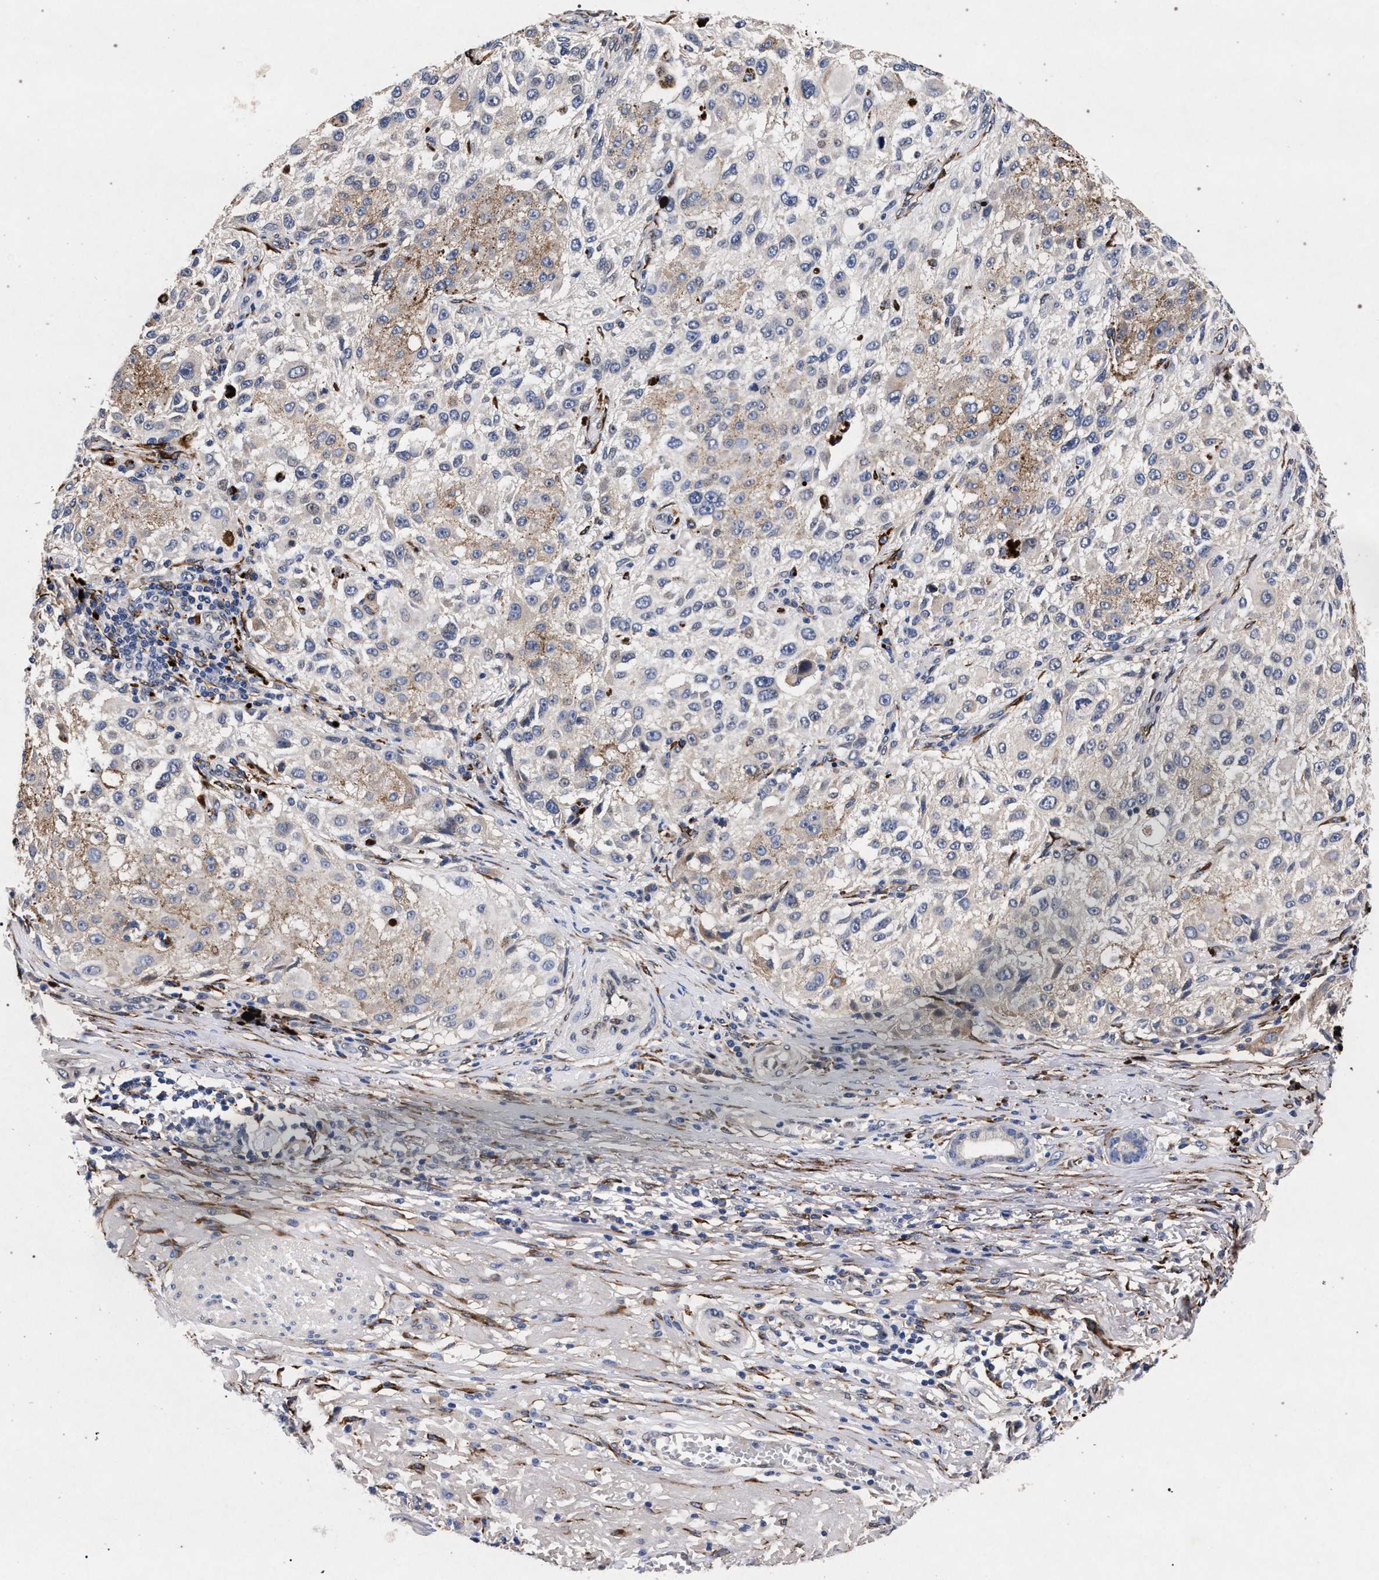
{"staining": {"intensity": "weak", "quantity": "<25%", "location": "cytoplasmic/membranous"}, "tissue": "melanoma", "cell_type": "Tumor cells", "image_type": "cancer", "snomed": [{"axis": "morphology", "description": "Necrosis, NOS"}, {"axis": "morphology", "description": "Malignant melanoma, NOS"}, {"axis": "topography", "description": "Skin"}], "caption": "Histopathology image shows no significant protein positivity in tumor cells of malignant melanoma.", "gene": "NEK7", "patient": {"sex": "female", "age": 87}}